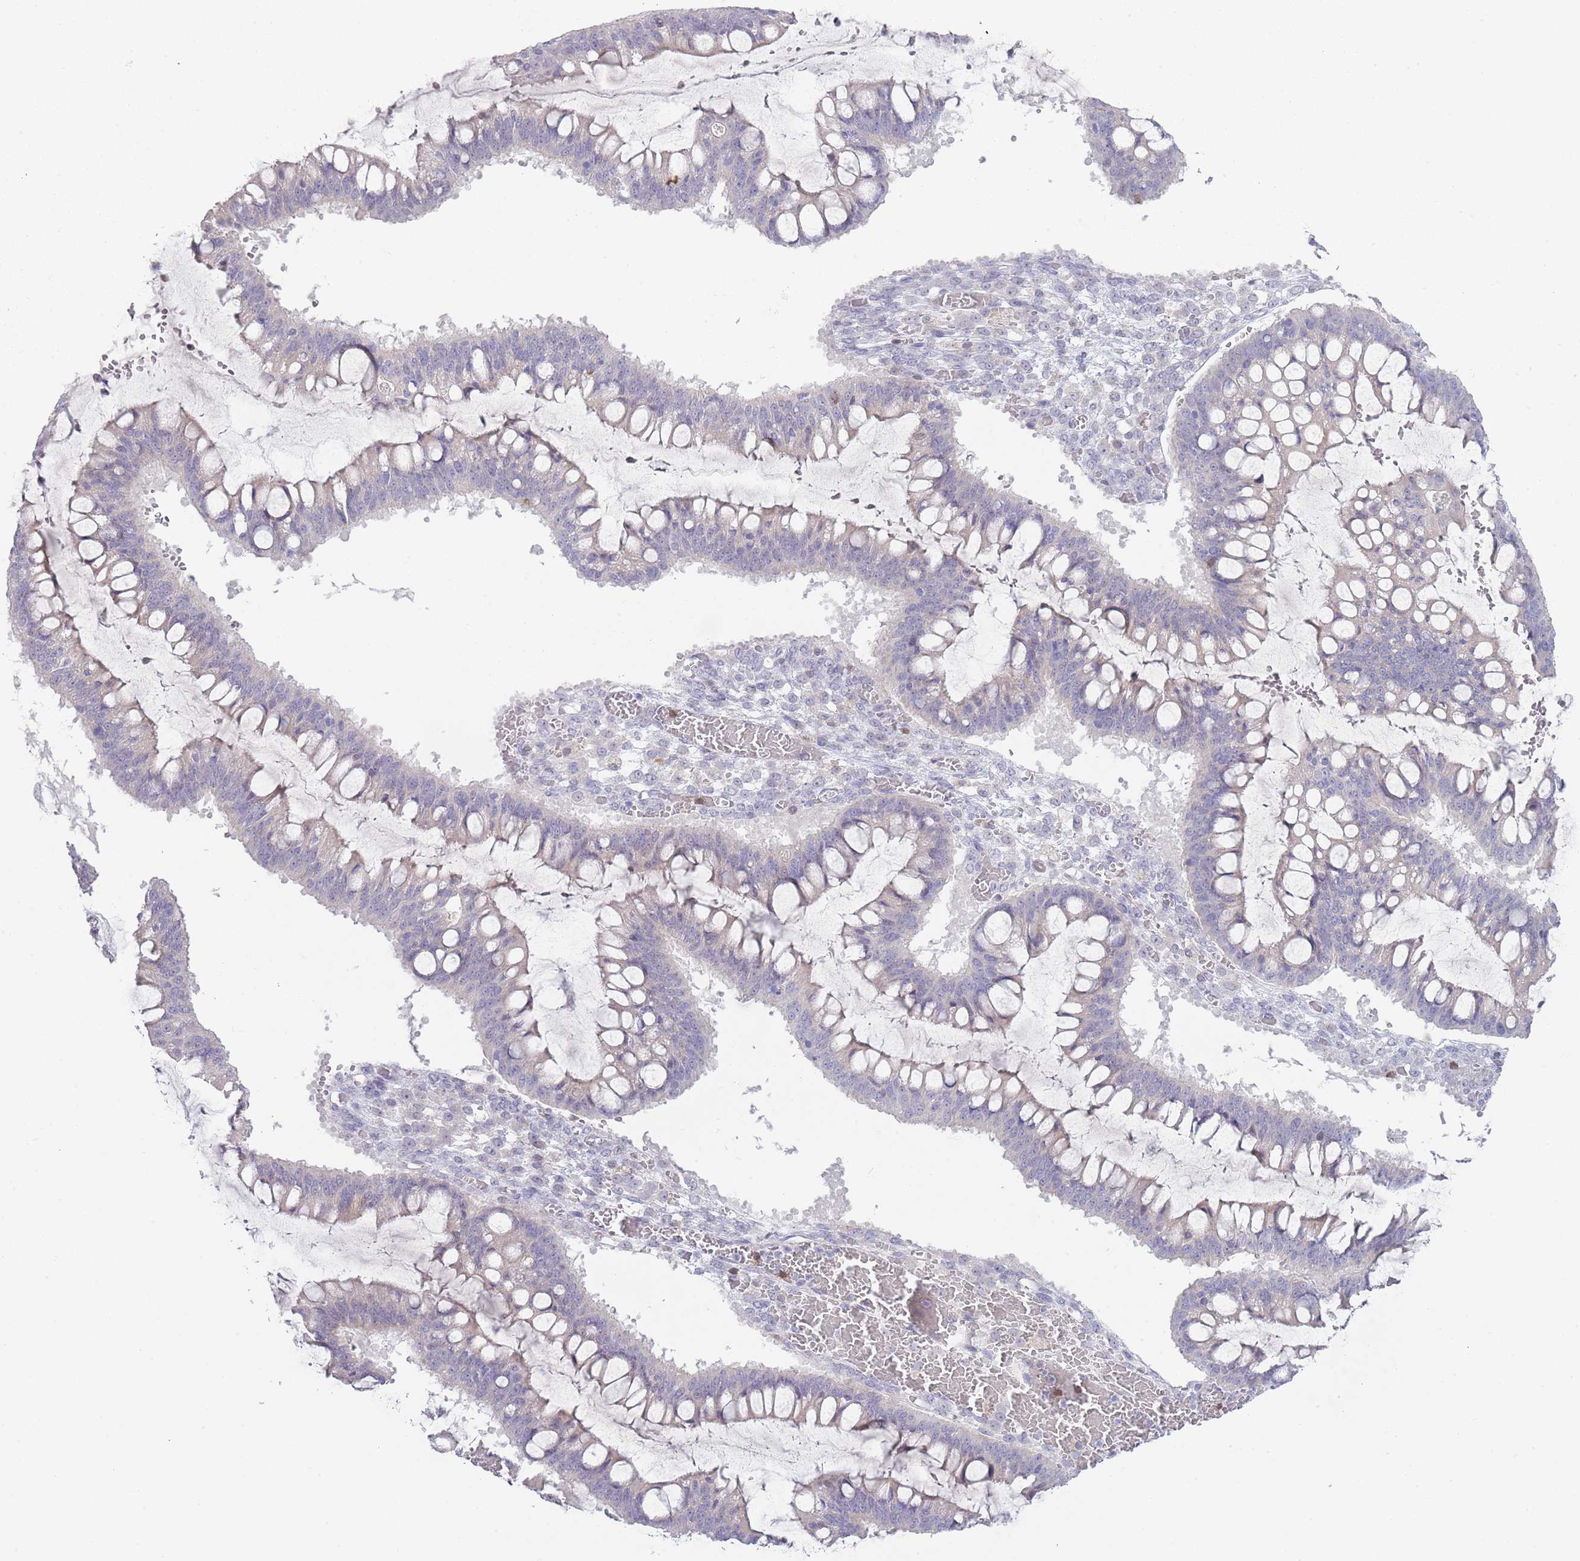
{"staining": {"intensity": "negative", "quantity": "none", "location": "none"}, "tissue": "ovarian cancer", "cell_type": "Tumor cells", "image_type": "cancer", "snomed": [{"axis": "morphology", "description": "Cystadenocarcinoma, mucinous, NOS"}, {"axis": "topography", "description": "Ovary"}], "caption": "Immunohistochemistry histopathology image of human mucinous cystadenocarcinoma (ovarian) stained for a protein (brown), which shows no positivity in tumor cells. (DAB IHC with hematoxylin counter stain).", "gene": "LPXN", "patient": {"sex": "female", "age": 73}}